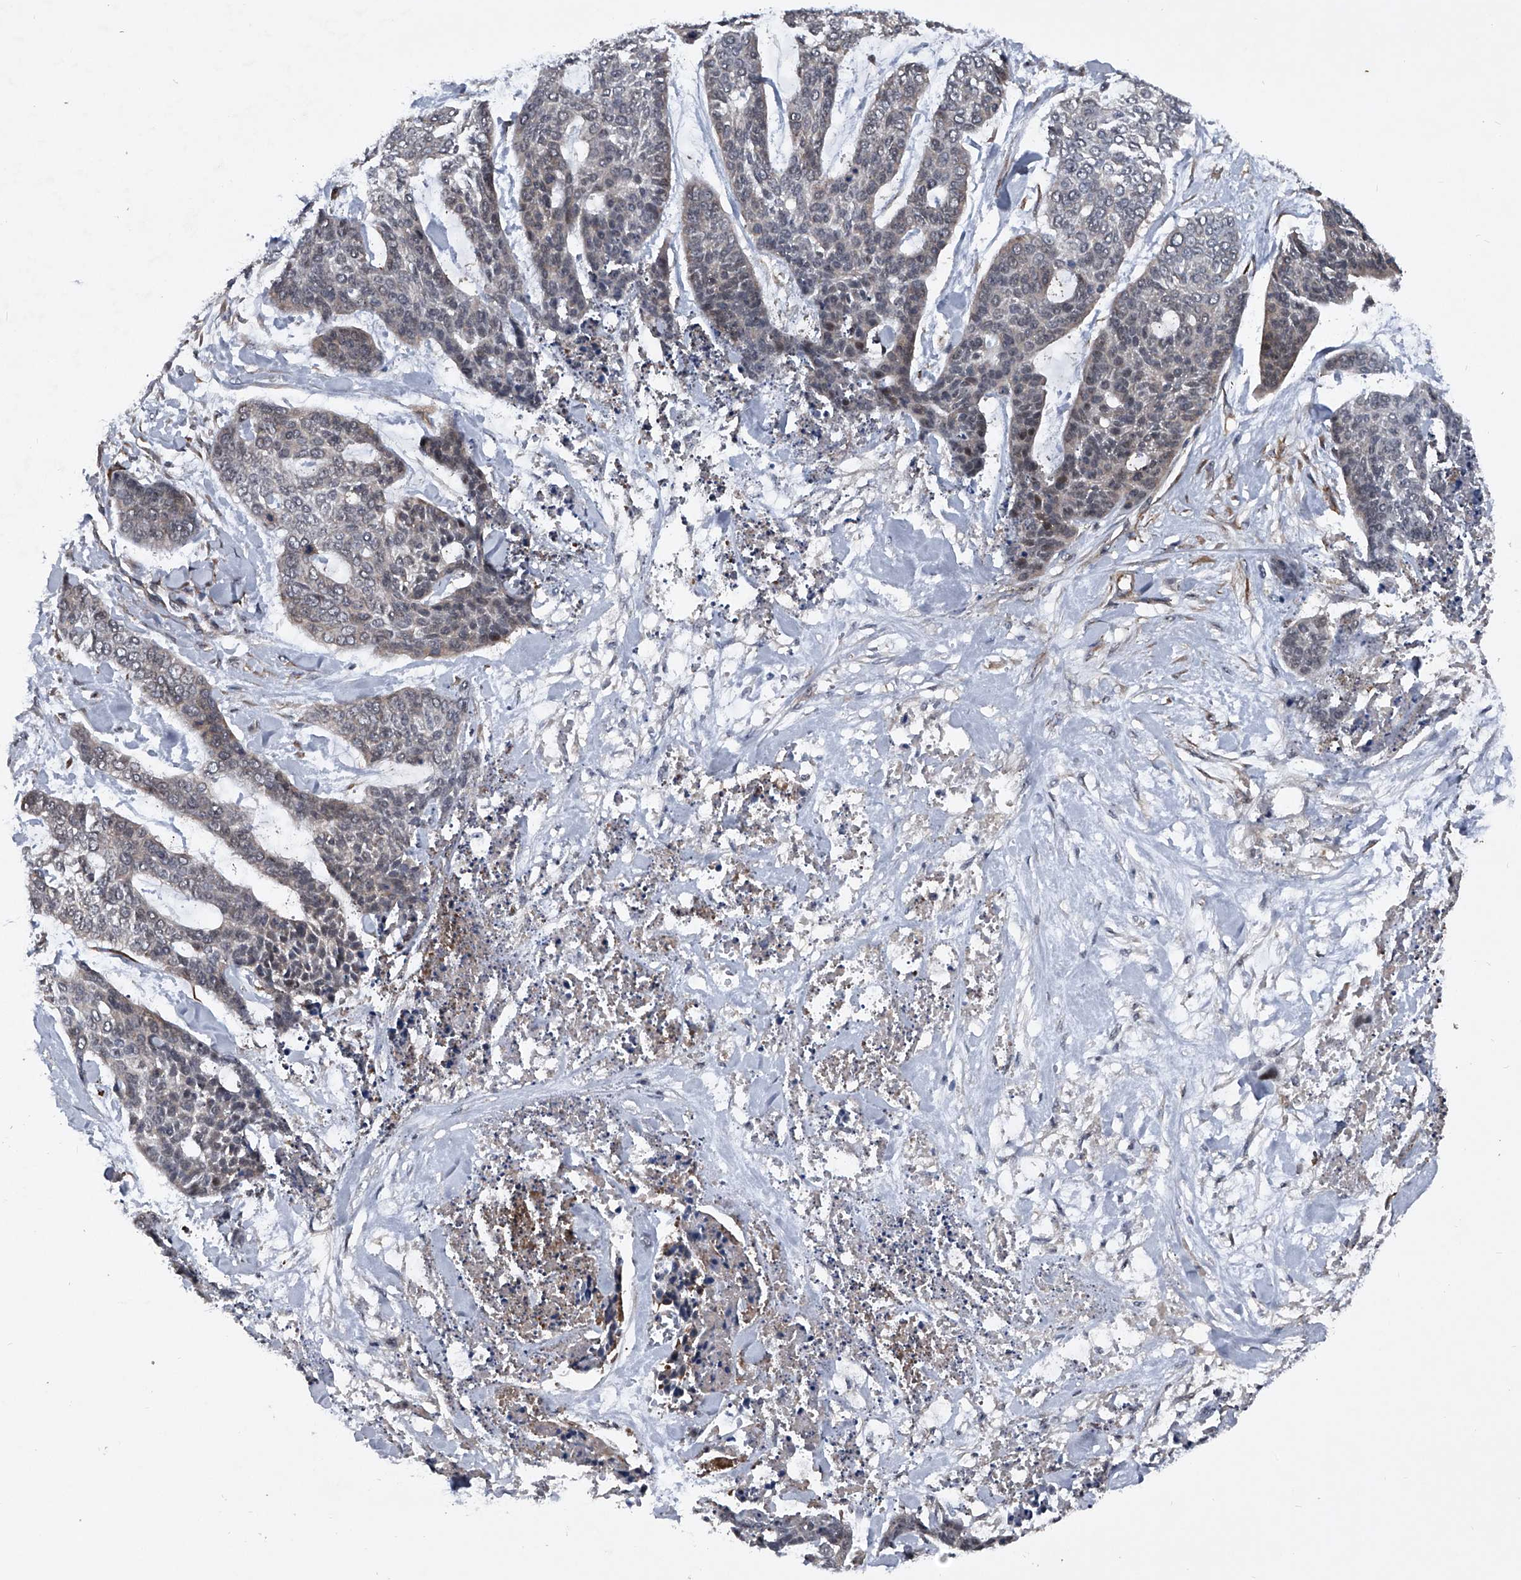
{"staining": {"intensity": "weak", "quantity": "<25%", "location": "nuclear"}, "tissue": "skin cancer", "cell_type": "Tumor cells", "image_type": "cancer", "snomed": [{"axis": "morphology", "description": "Basal cell carcinoma"}, {"axis": "topography", "description": "Skin"}], "caption": "A photomicrograph of human skin basal cell carcinoma is negative for staining in tumor cells.", "gene": "MAPKAP1", "patient": {"sex": "female", "age": 64}}